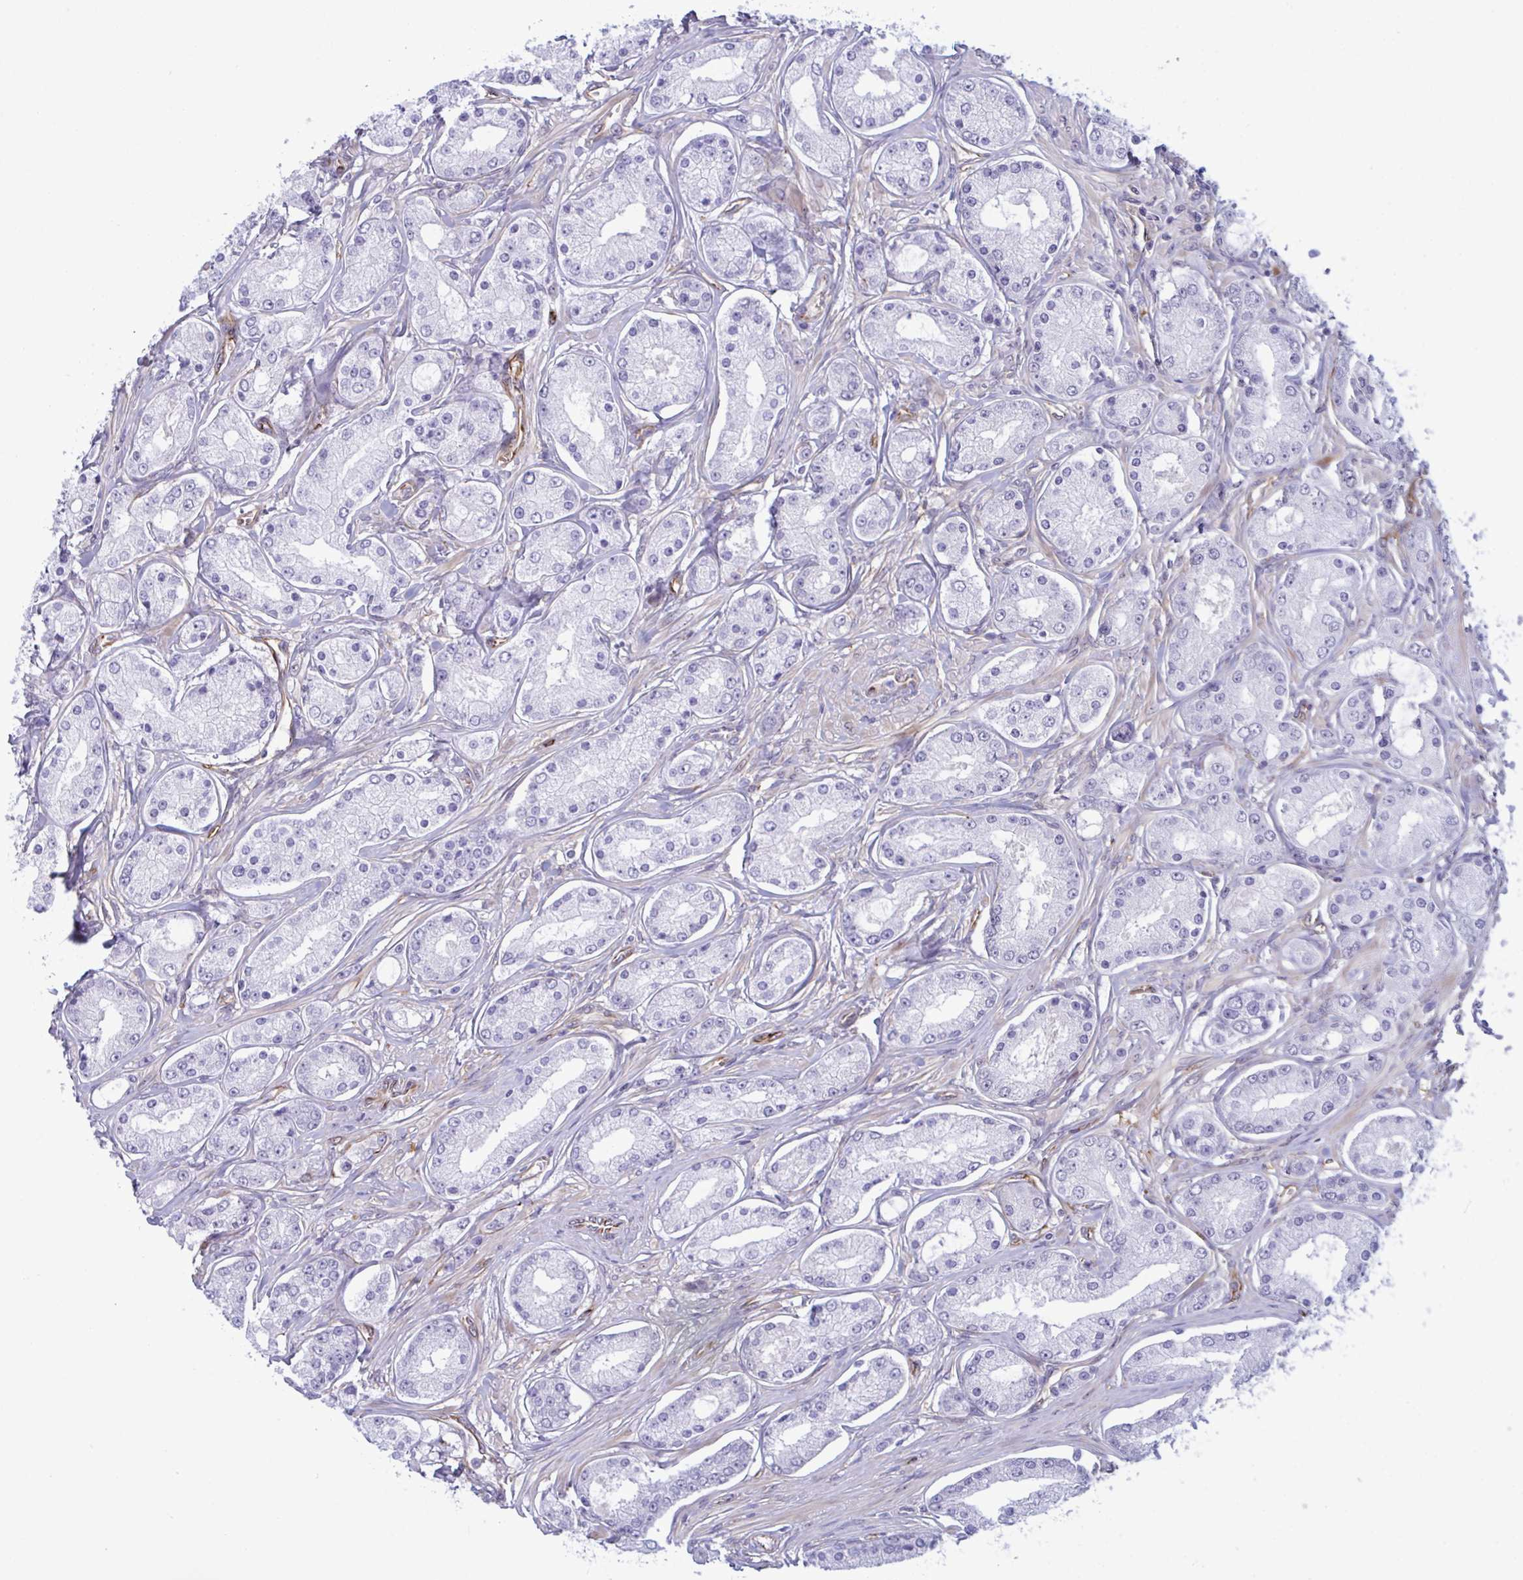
{"staining": {"intensity": "negative", "quantity": "none", "location": "none"}, "tissue": "prostate cancer", "cell_type": "Tumor cells", "image_type": "cancer", "snomed": [{"axis": "morphology", "description": "Adenocarcinoma, High grade"}, {"axis": "topography", "description": "Prostate"}], "caption": "The photomicrograph reveals no staining of tumor cells in adenocarcinoma (high-grade) (prostate). (DAB immunohistochemistry (IHC), high magnification).", "gene": "PRRT4", "patient": {"sex": "male", "age": 66}}